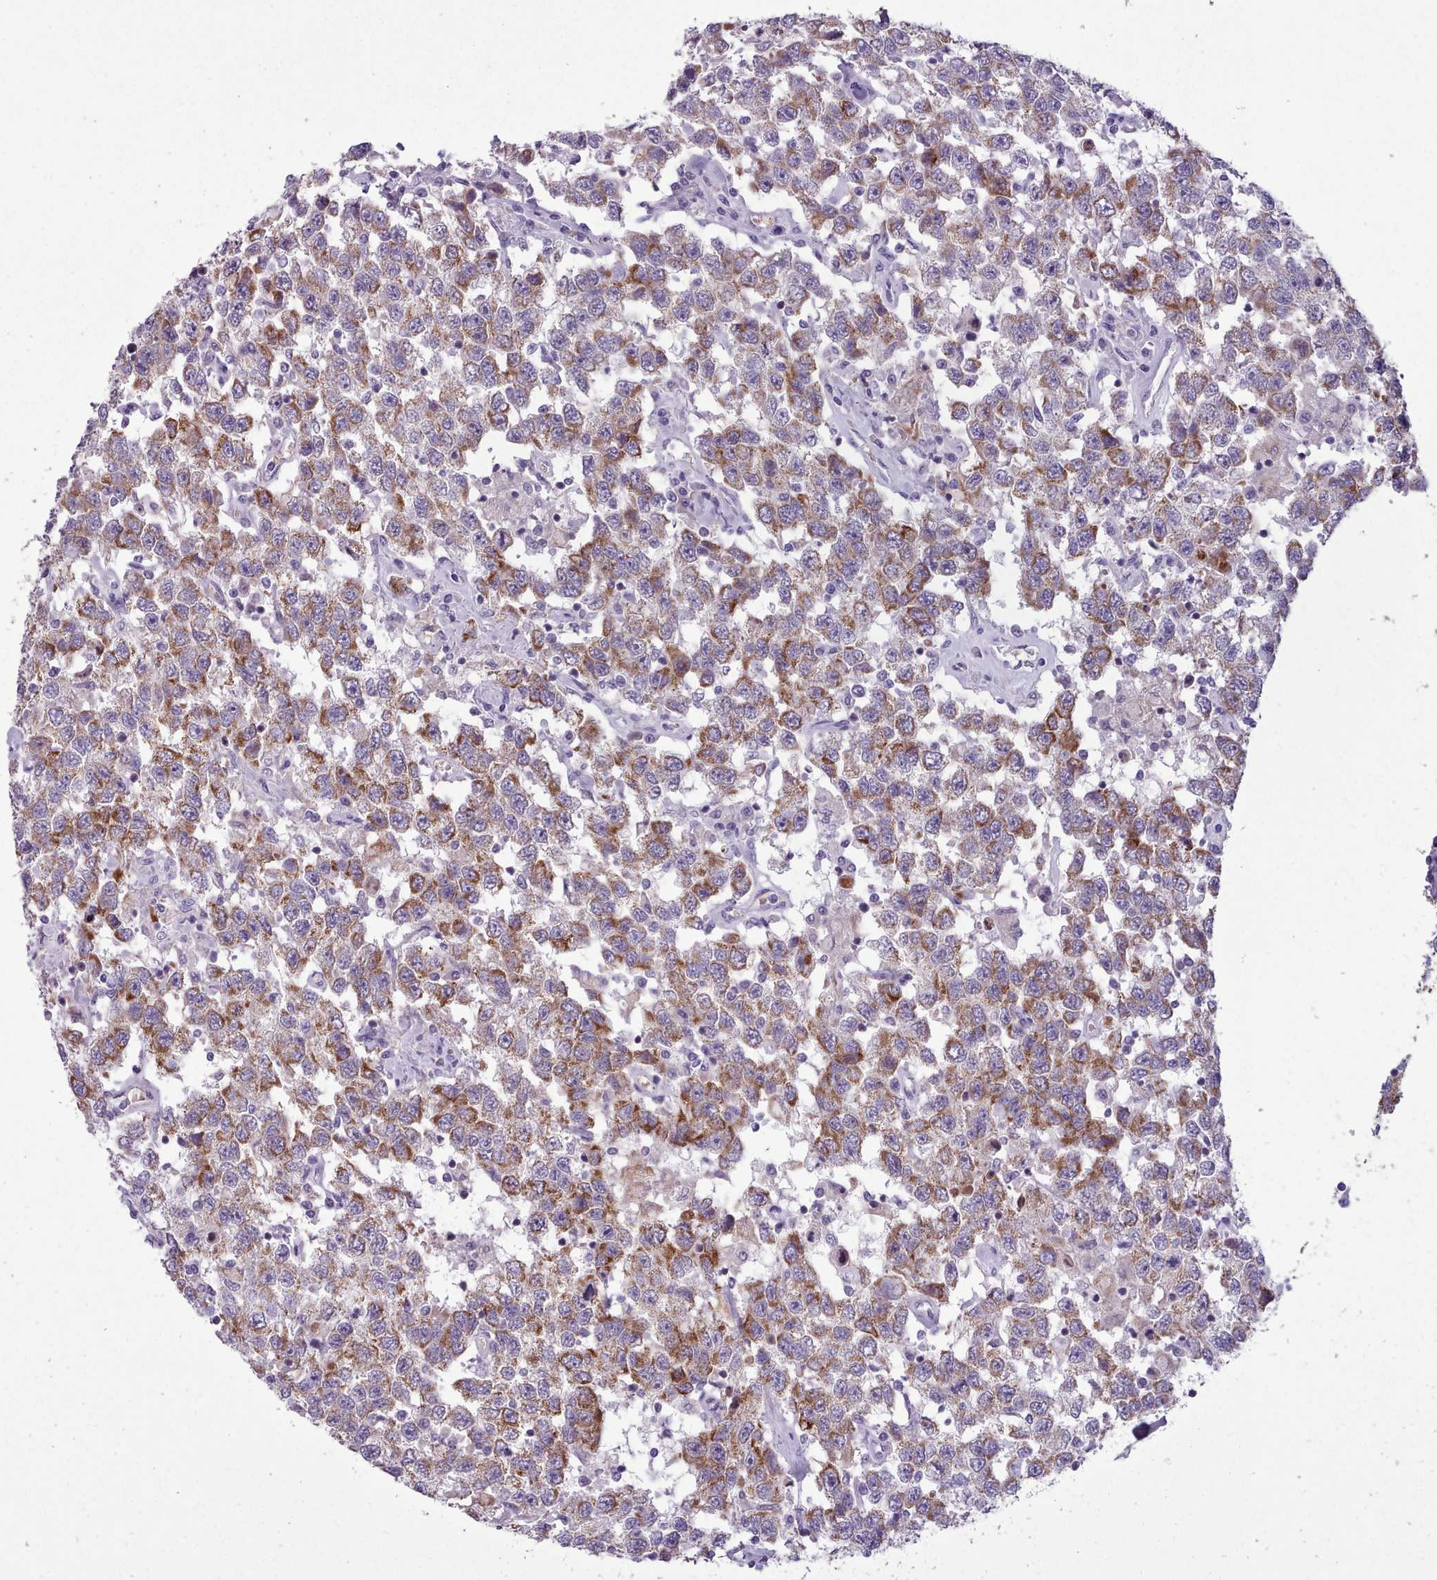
{"staining": {"intensity": "moderate", "quantity": ">75%", "location": "cytoplasmic/membranous"}, "tissue": "testis cancer", "cell_type": "Tumor cells", "image_type": "cancer", "snomed": [{"axis": "morphology", "description": "Seminoma, NOS"}, {"axis": "topography", "description": "Testis"}], "caption": "Human testis cancer stained with a protein marker demonstrates moderate staining in tumor cells.", "gene": "AK4", "patient": {"sex": "male", "age": 41}}